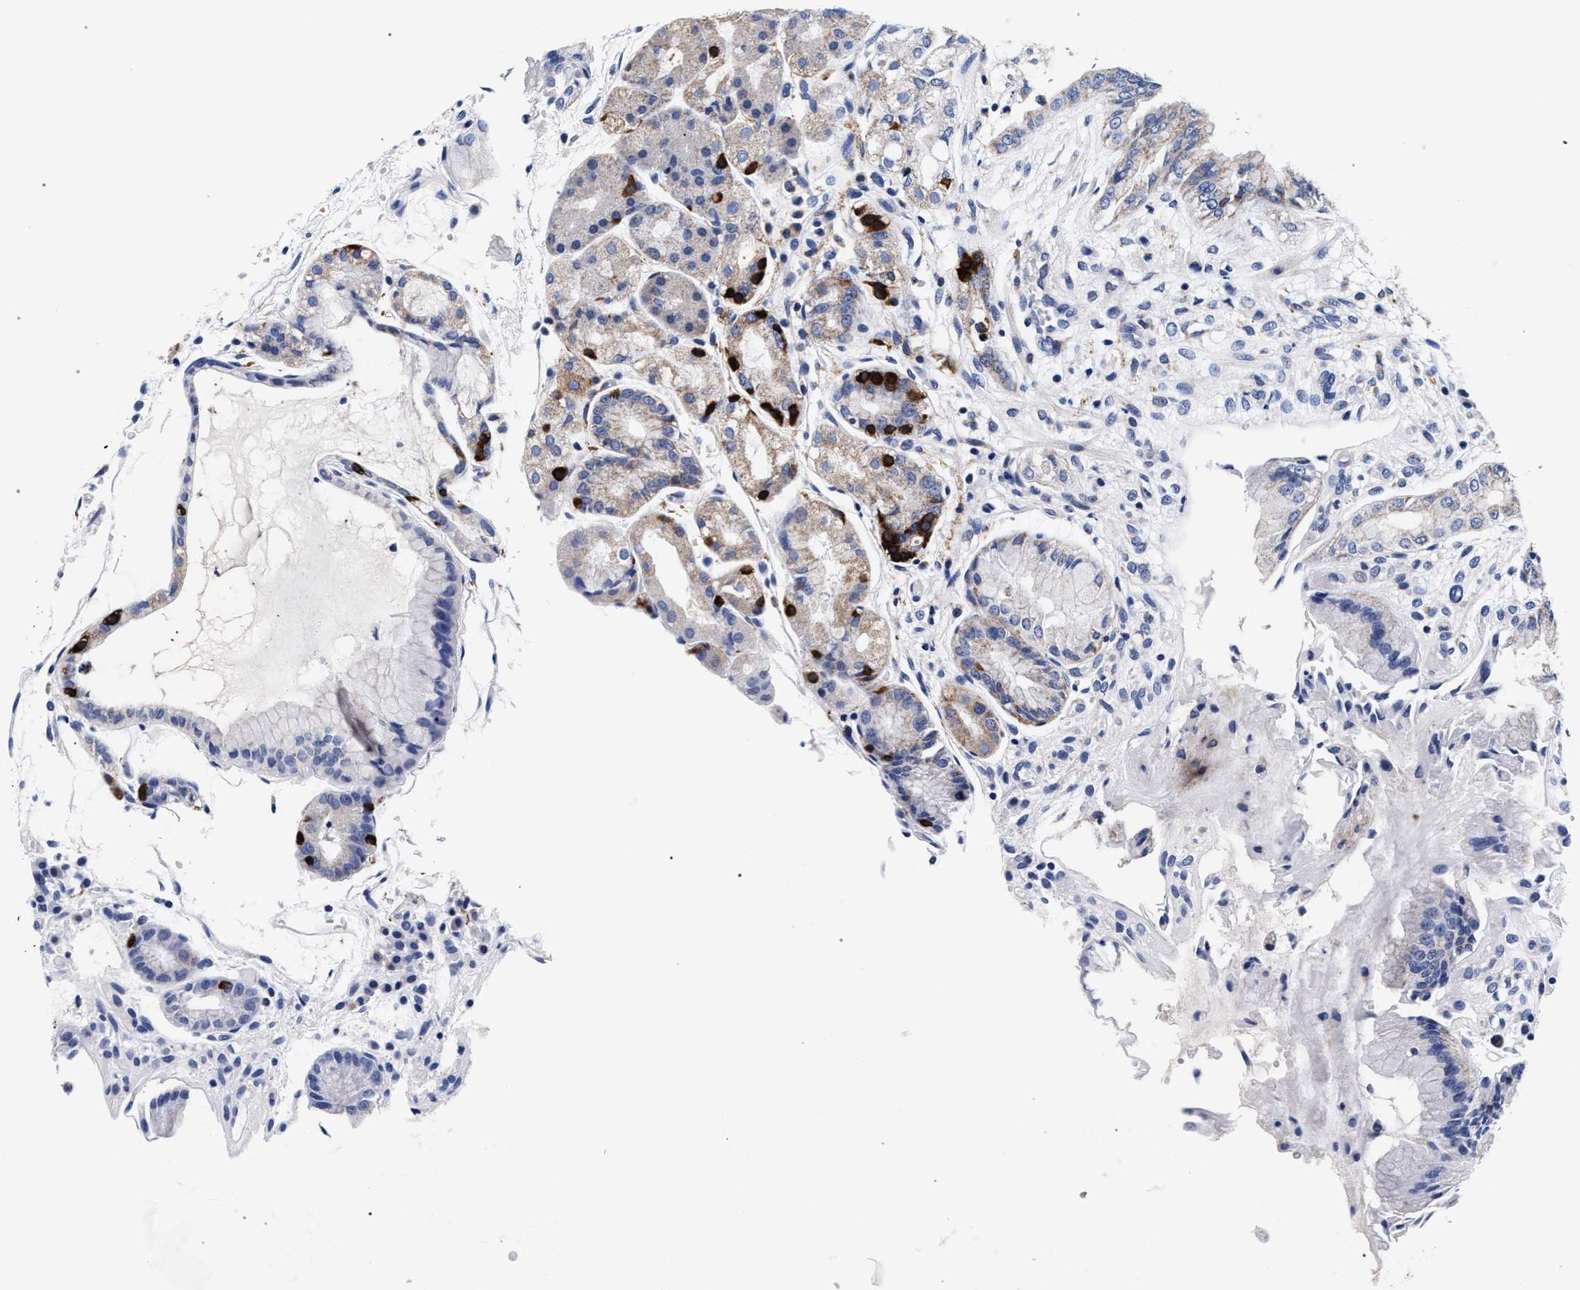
{"staining": {"intensity": "strong", "quantity": "<25%", "location": "cytoplasmic/membranous"}, "tissue": "stomach", "cell_type": "Glandular cells", "image_type": "normal", "snomed": [{"axis": "morphology", "description": "Normal tissue, NOS"}, {"axis": "topography", "description": "Stomach, upper"}], "caption": "Approximately <25% of glandular cells in unremarkable human stomach demonstrate strong cytoplasmic/membranous protein staining as visualized by brown immunohistochemical staining.", "gene": "RAB3B", "patient": {"sex": "male", "age": 72}}